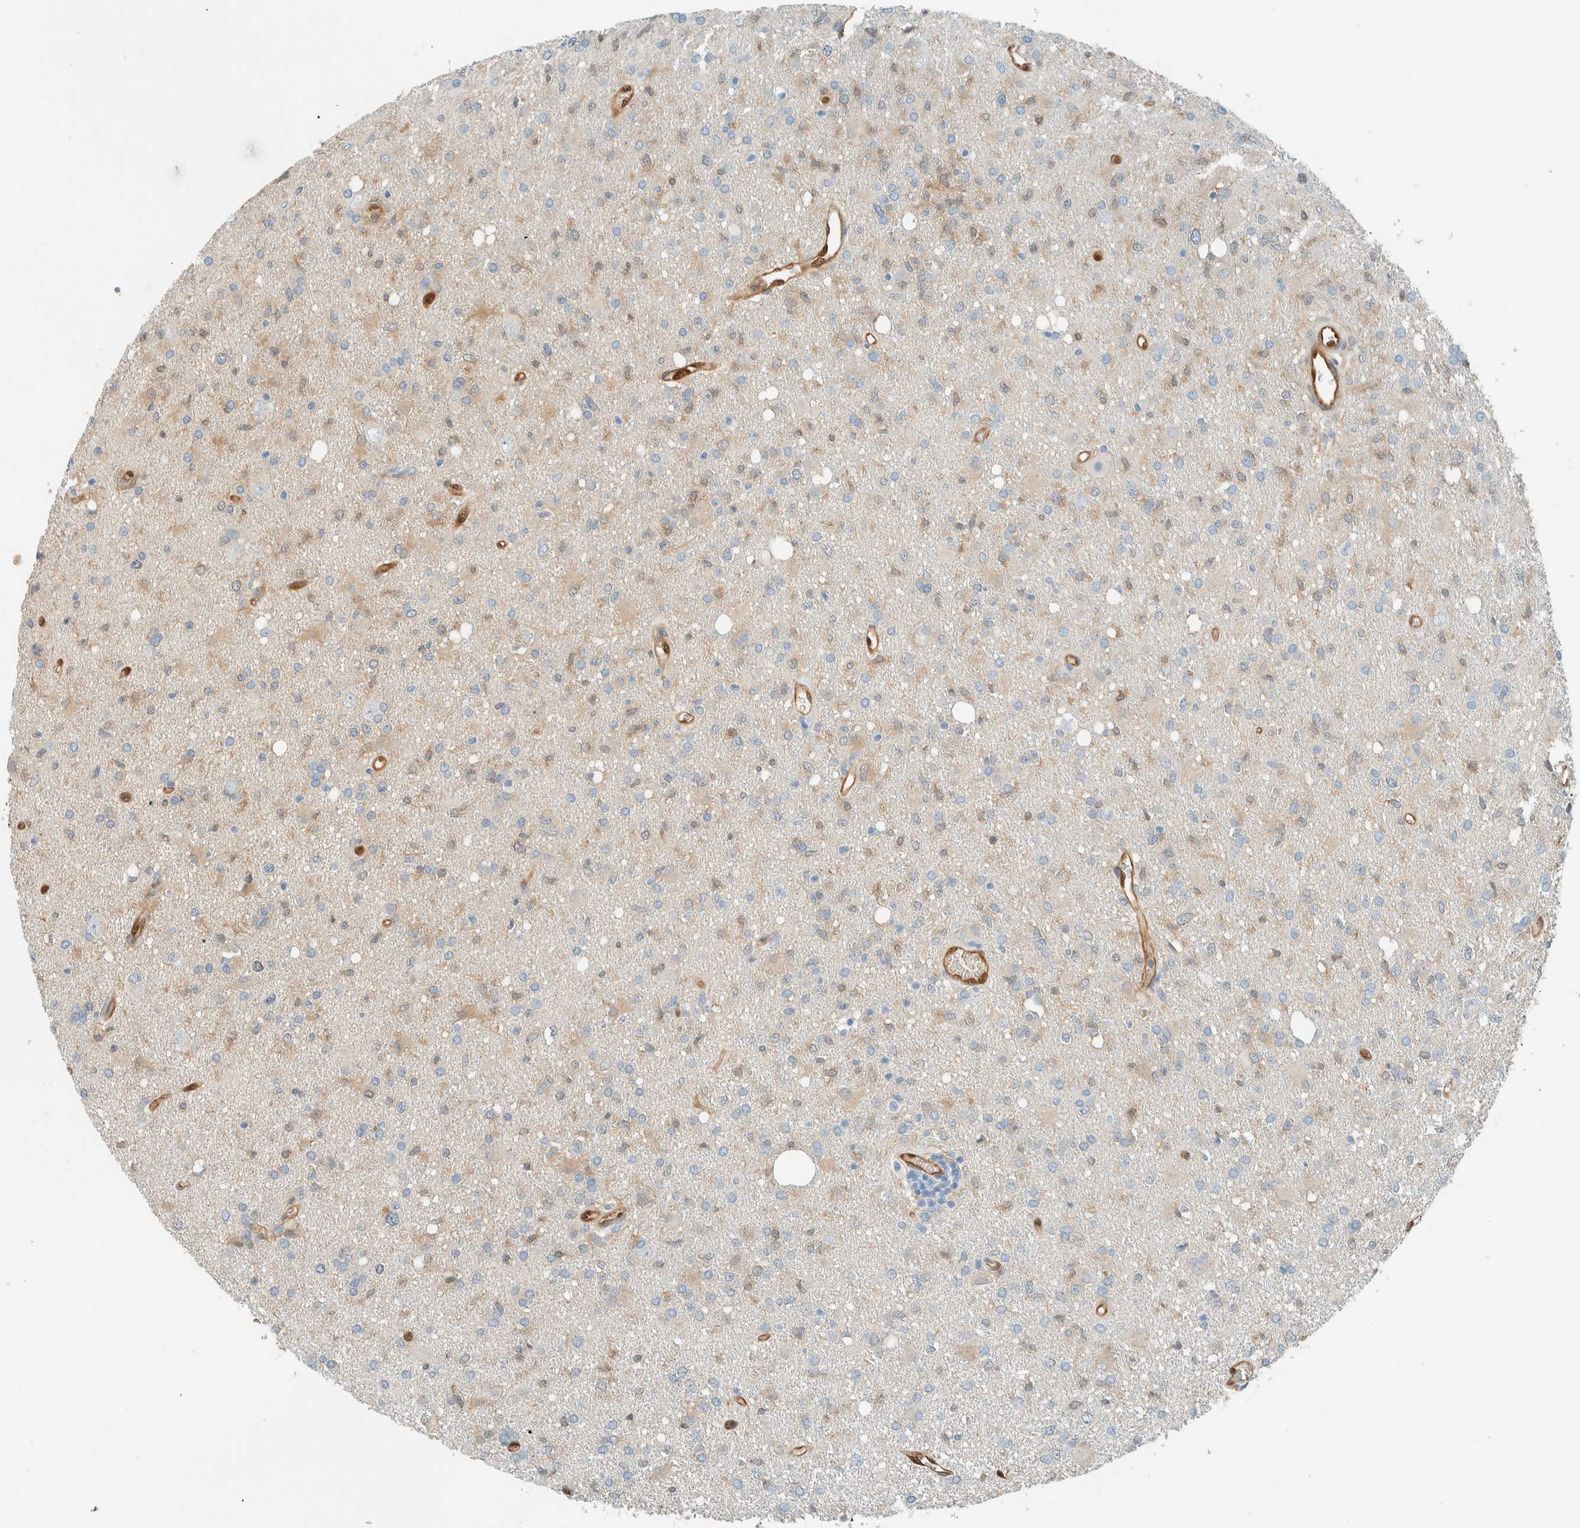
{"staining": {"intensity": "weak", "quantity": "<25%", "location": "cytoplasmic/membranous"}, "tissue": "glioma", "cell_type": "Tumor cells", "image_type": "cancer", "snomed": [{"axis": "morphology", "description": "Glioma, malignant, High grade"}, {"axis": "topography", "description": "Brain"}], "caption": "High magnification brightfield microscopy of malignant glioma (high-grade) stained with DAB (brown) and counterstained with hematoxylin (blue): tumor cells show no significant positivity.", "gene": "NXN", "patient": {"sex": "female", "age": 57}}